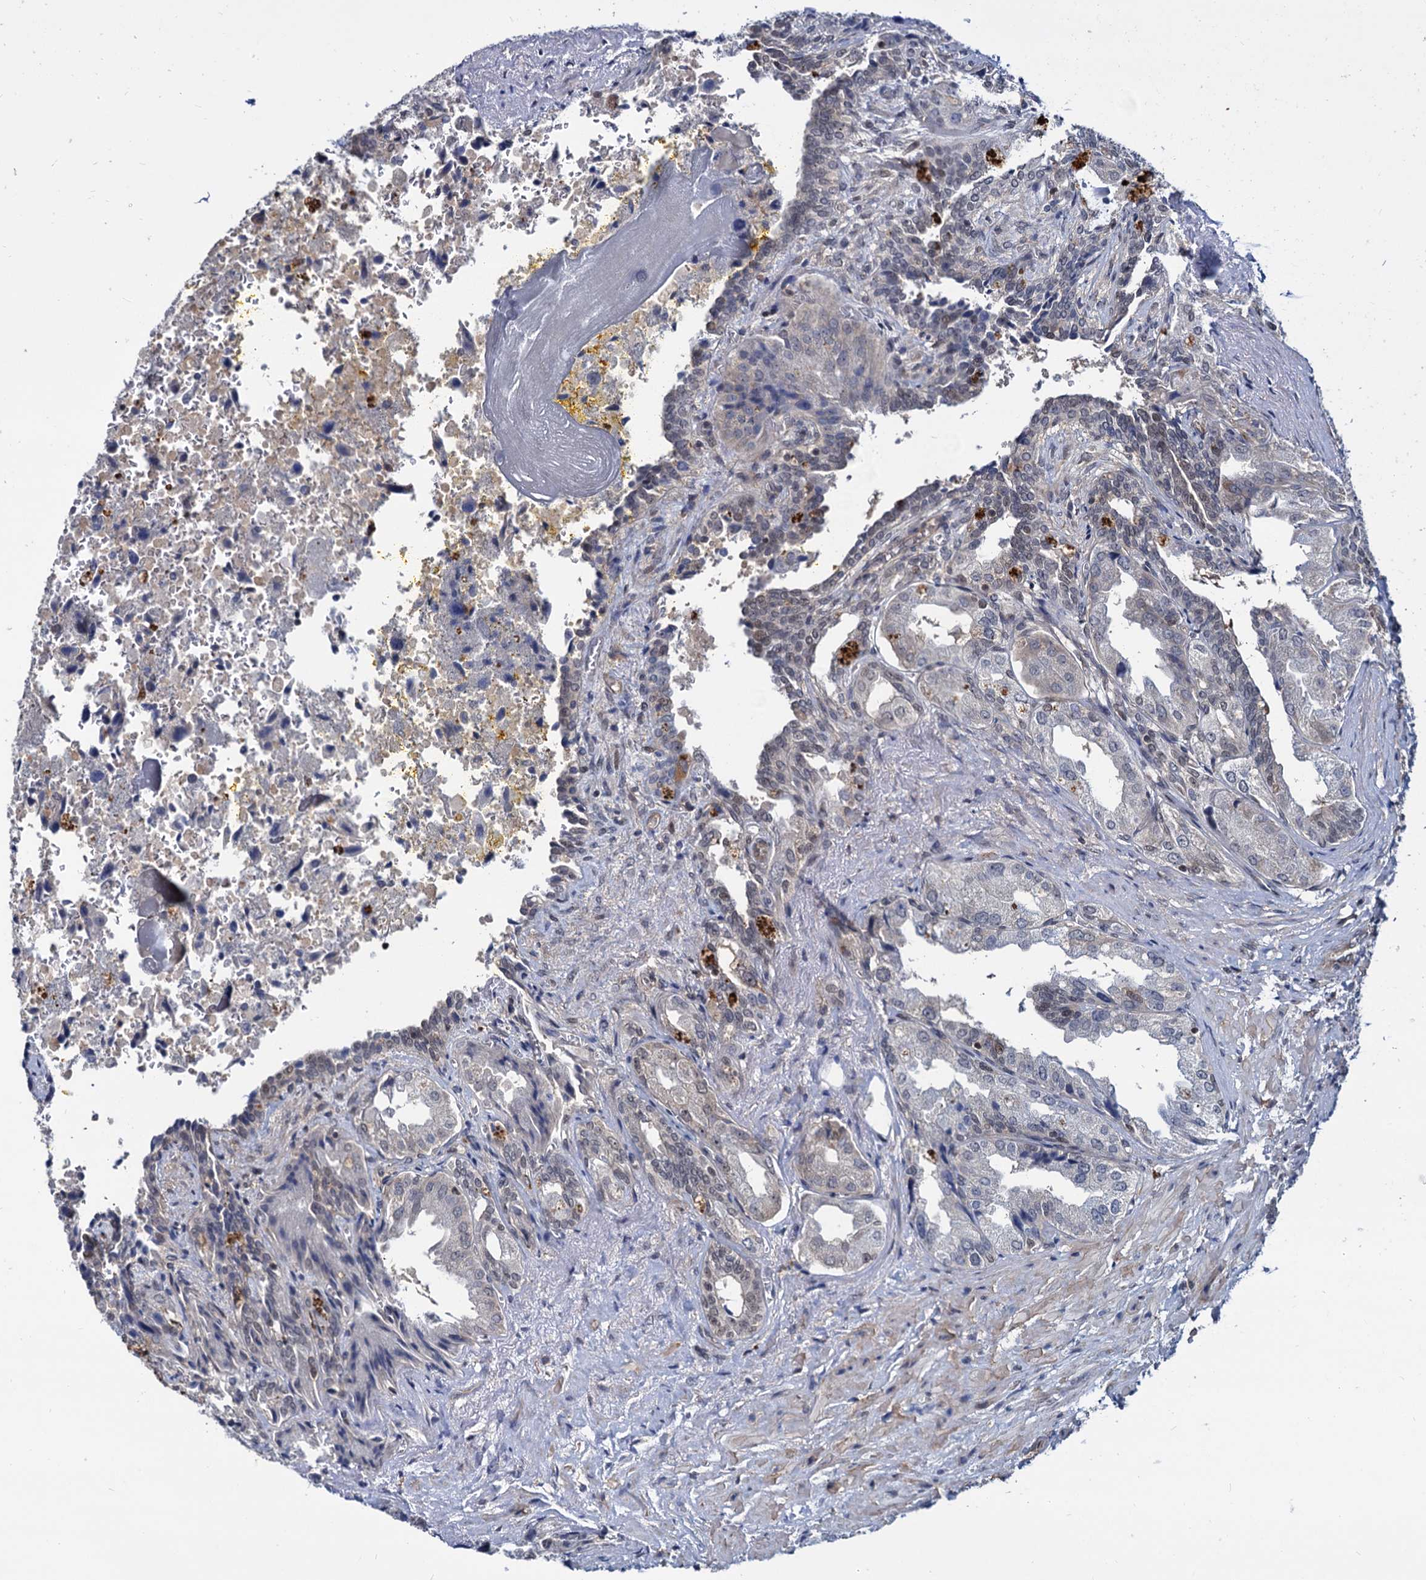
{"staining": {"intensity": "weak", "quantity": "25%-75%", "location": "nuclear"}, "tissue": "seminal vesicle", "cell_type": "Glandular cells", "image_type": "normal", "snomed": [{"axis": "morphology", "description": "Normal tissue, NOS"}, {"axis": "topography", "description": "Seminal veicle"}], "caption": "Protein staining of unremarkable seminal vesicle exhibits weak nuclear positivity in approximately 25%-75% of glandular cells. Using DAB (brown) and hematoxylin (blue) stains, captured at high magnification using brightfield microscopy.", "gene": "UBLCP1", "patient": {"sex": "male", "age": 63}}